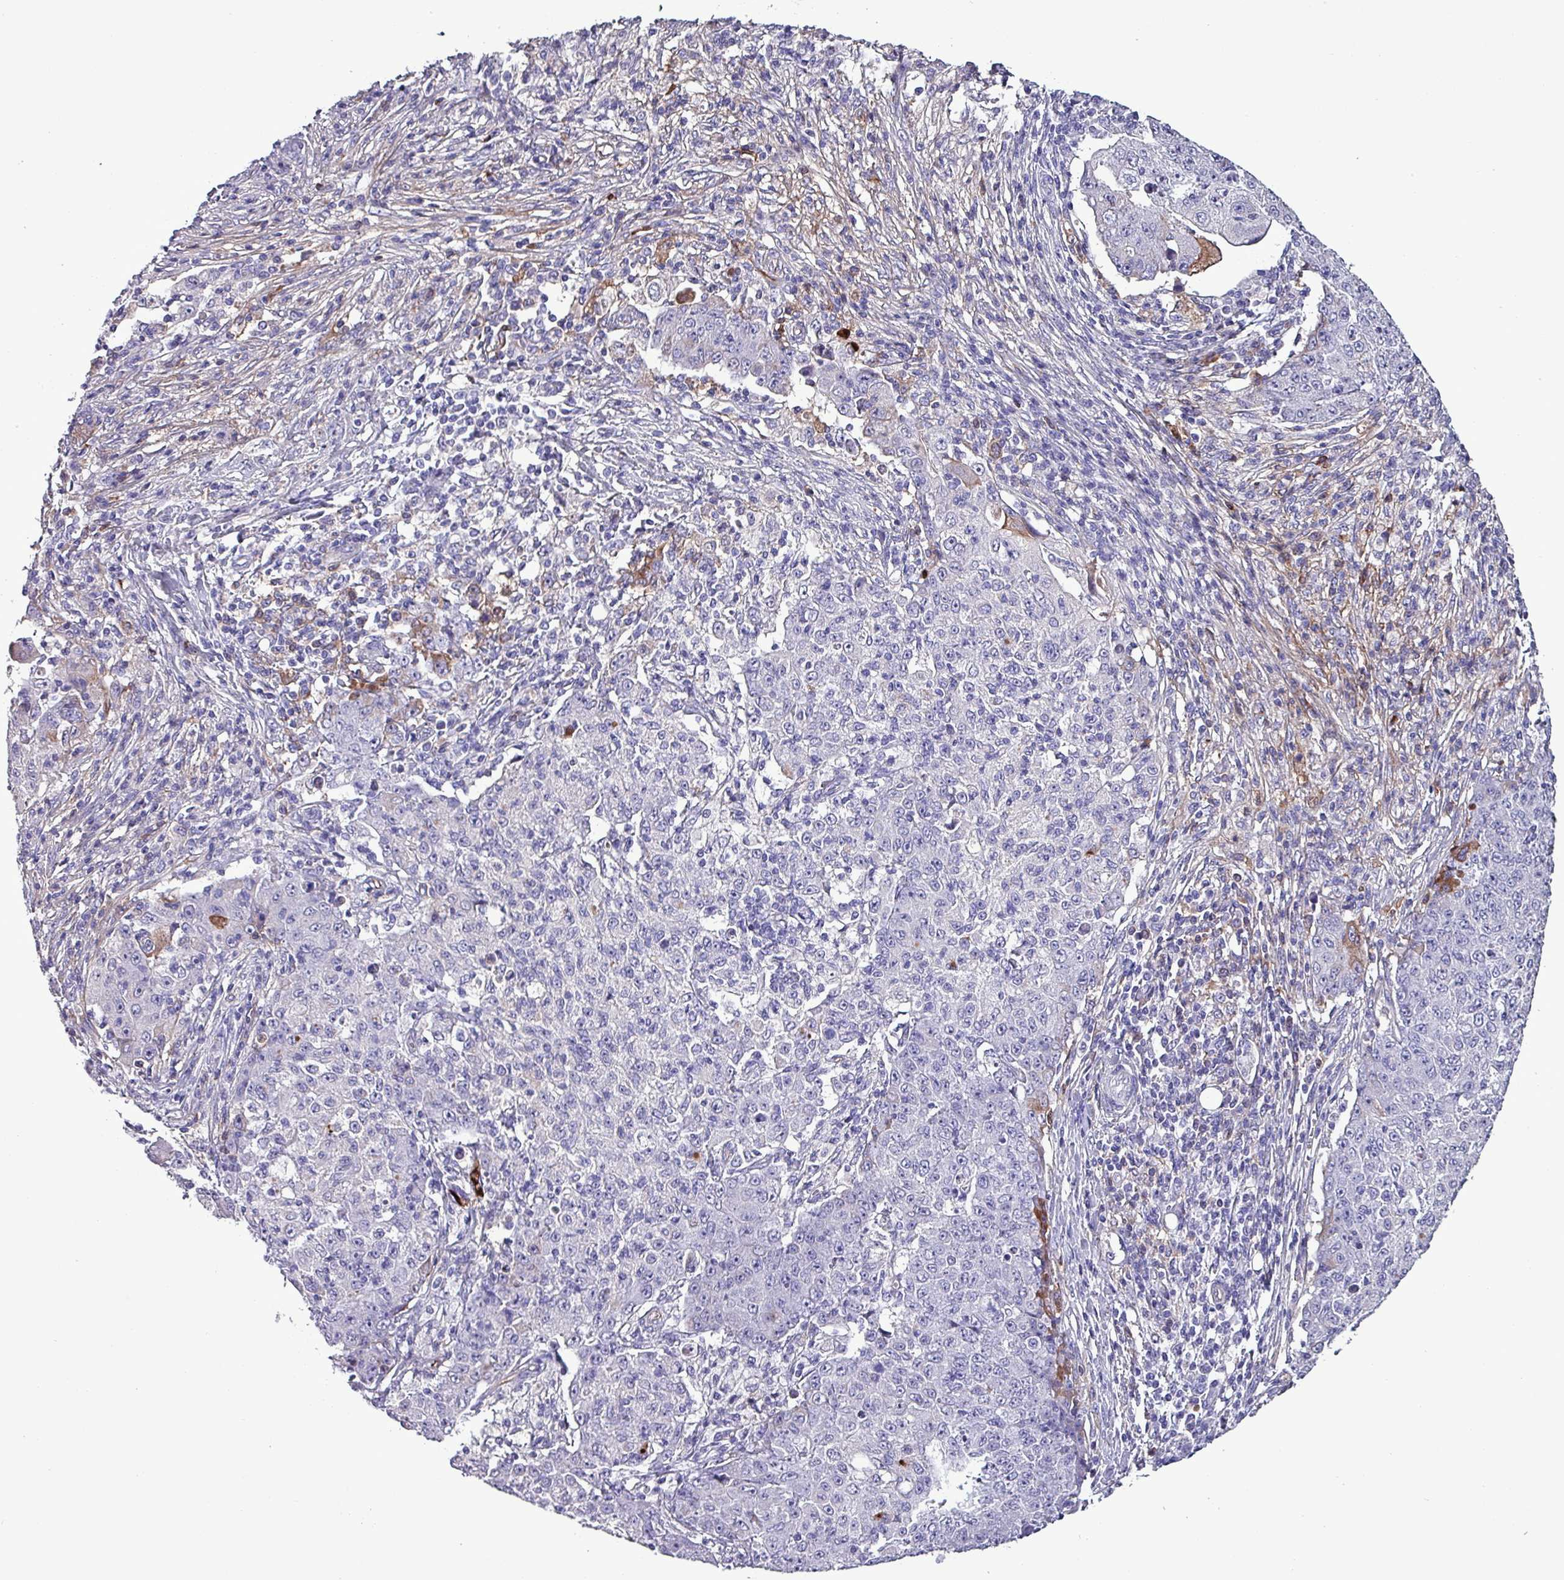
{"staining": {"intensity": "negative", "quantity": "none", "location": "none"}, "tissue": "ovarian cancer", "cell_type": "Tumor cells", "image_type": "cancer", "snomed": [{"axis": "morphology", "description": "Carcinoma, endometroid"}, {"axis": "topography", "description": "Ovary"}], "caption": "There is no significant expression in tumor cells of endometroid carcinoma (ovarian). The staining is performed using DAB brown chromogen with nuclei counter-stained in using hematoxylin.", "gene": "HP", "patient": {"sex": "female", "age": 42}}